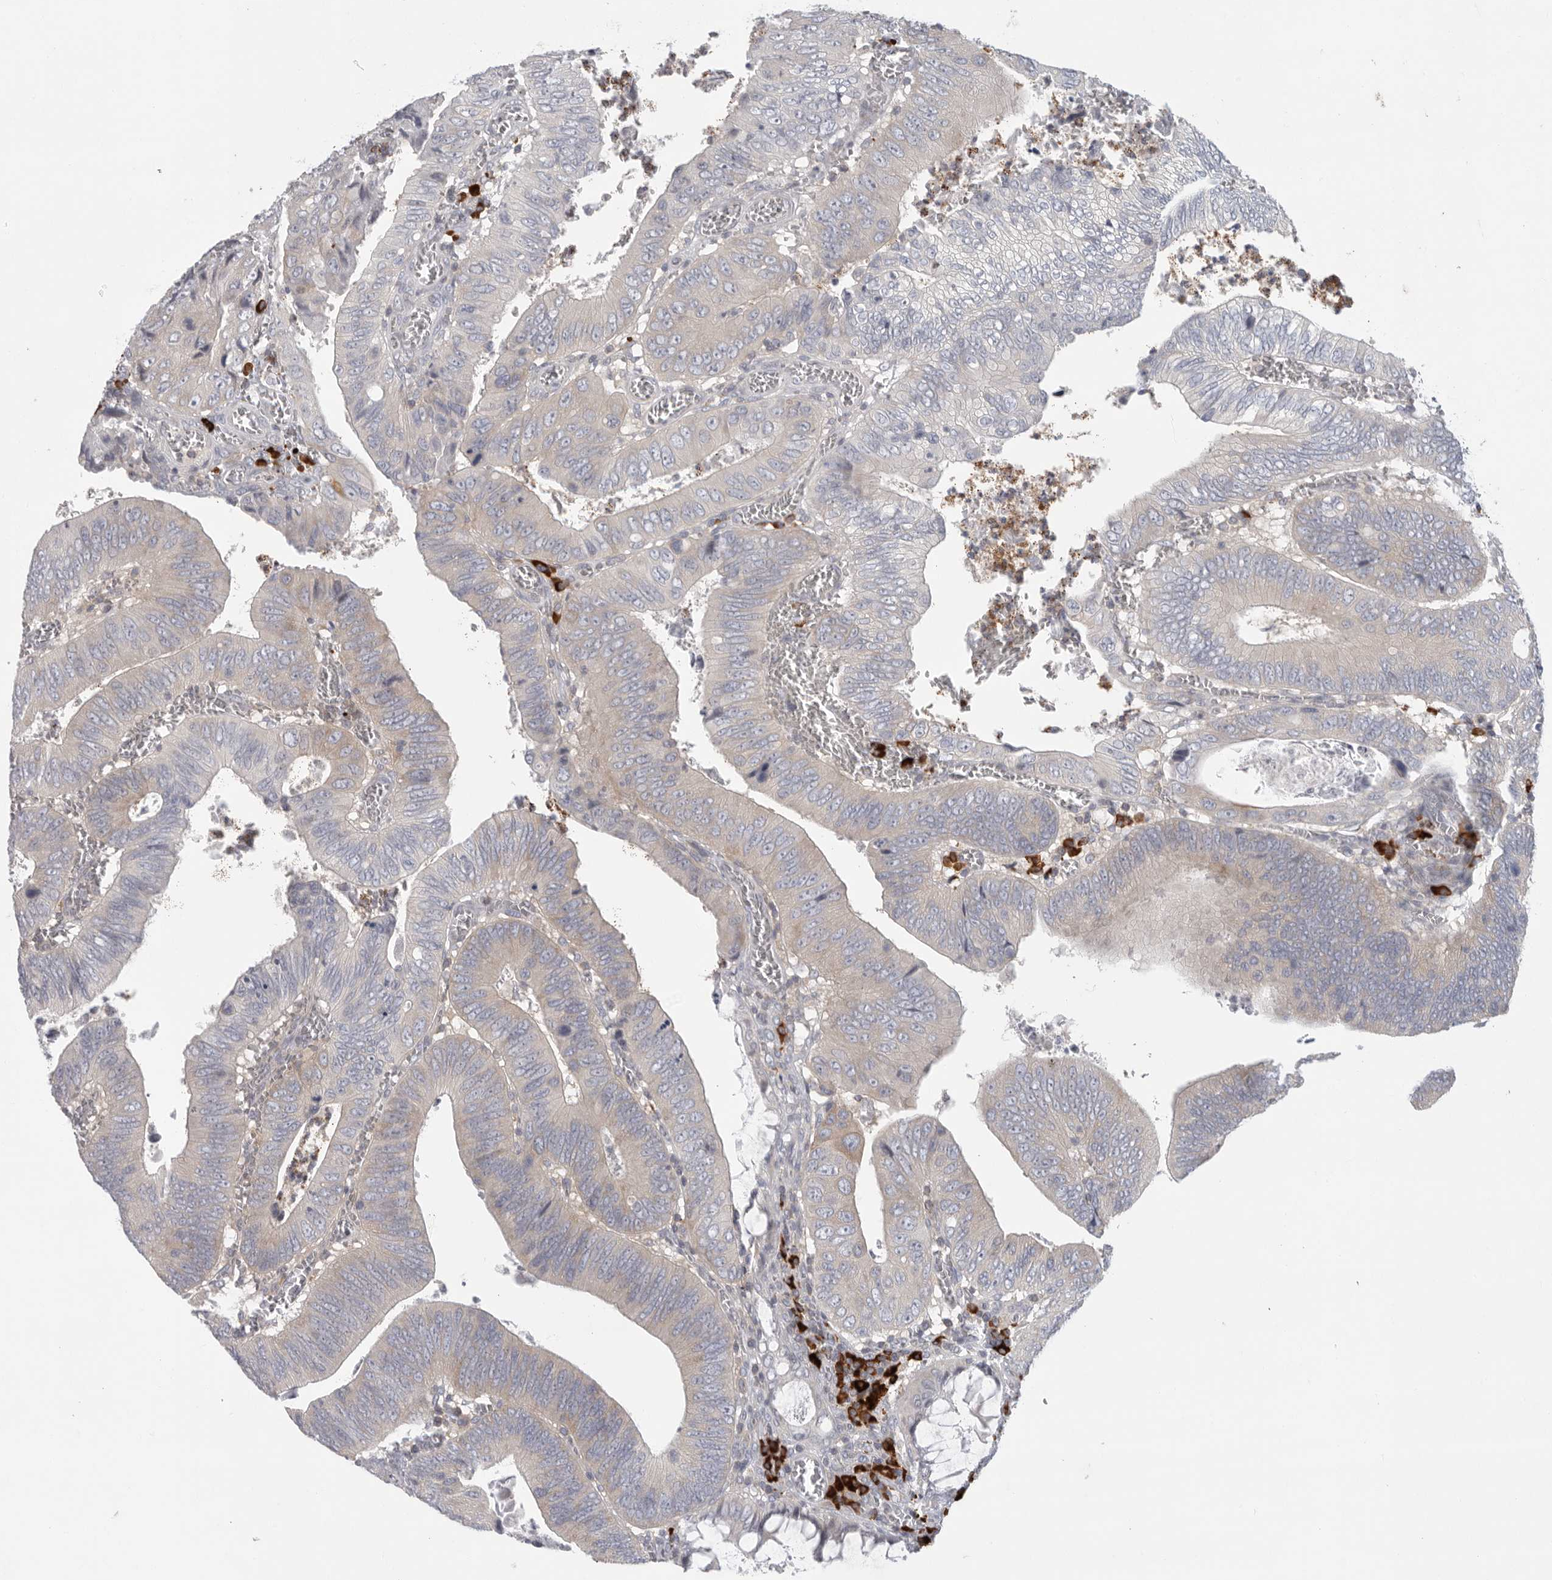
{"staining": {"intensity": "weak", "quantity": "<25%", "location": "cytoplasmic/membranous"}, "tissue": "colorectal cancer", "cell_type": "Tumor cells", "image_type": "cancer", "snomed": [{"axis": "morphology", "description": "Inflammation, NOS"}, {"axis": "morphology", "description": "Adenocarcinoma, NOS"}, {"axis": "topography", "description": "Colon"}], "caption": "Human colorectal cancer stained for a protein using immunohistochemistry (IHC) displays no expression in tumor cells.", "gene": "TMEM69", "patient": {"sex": "male", "age": 72}}